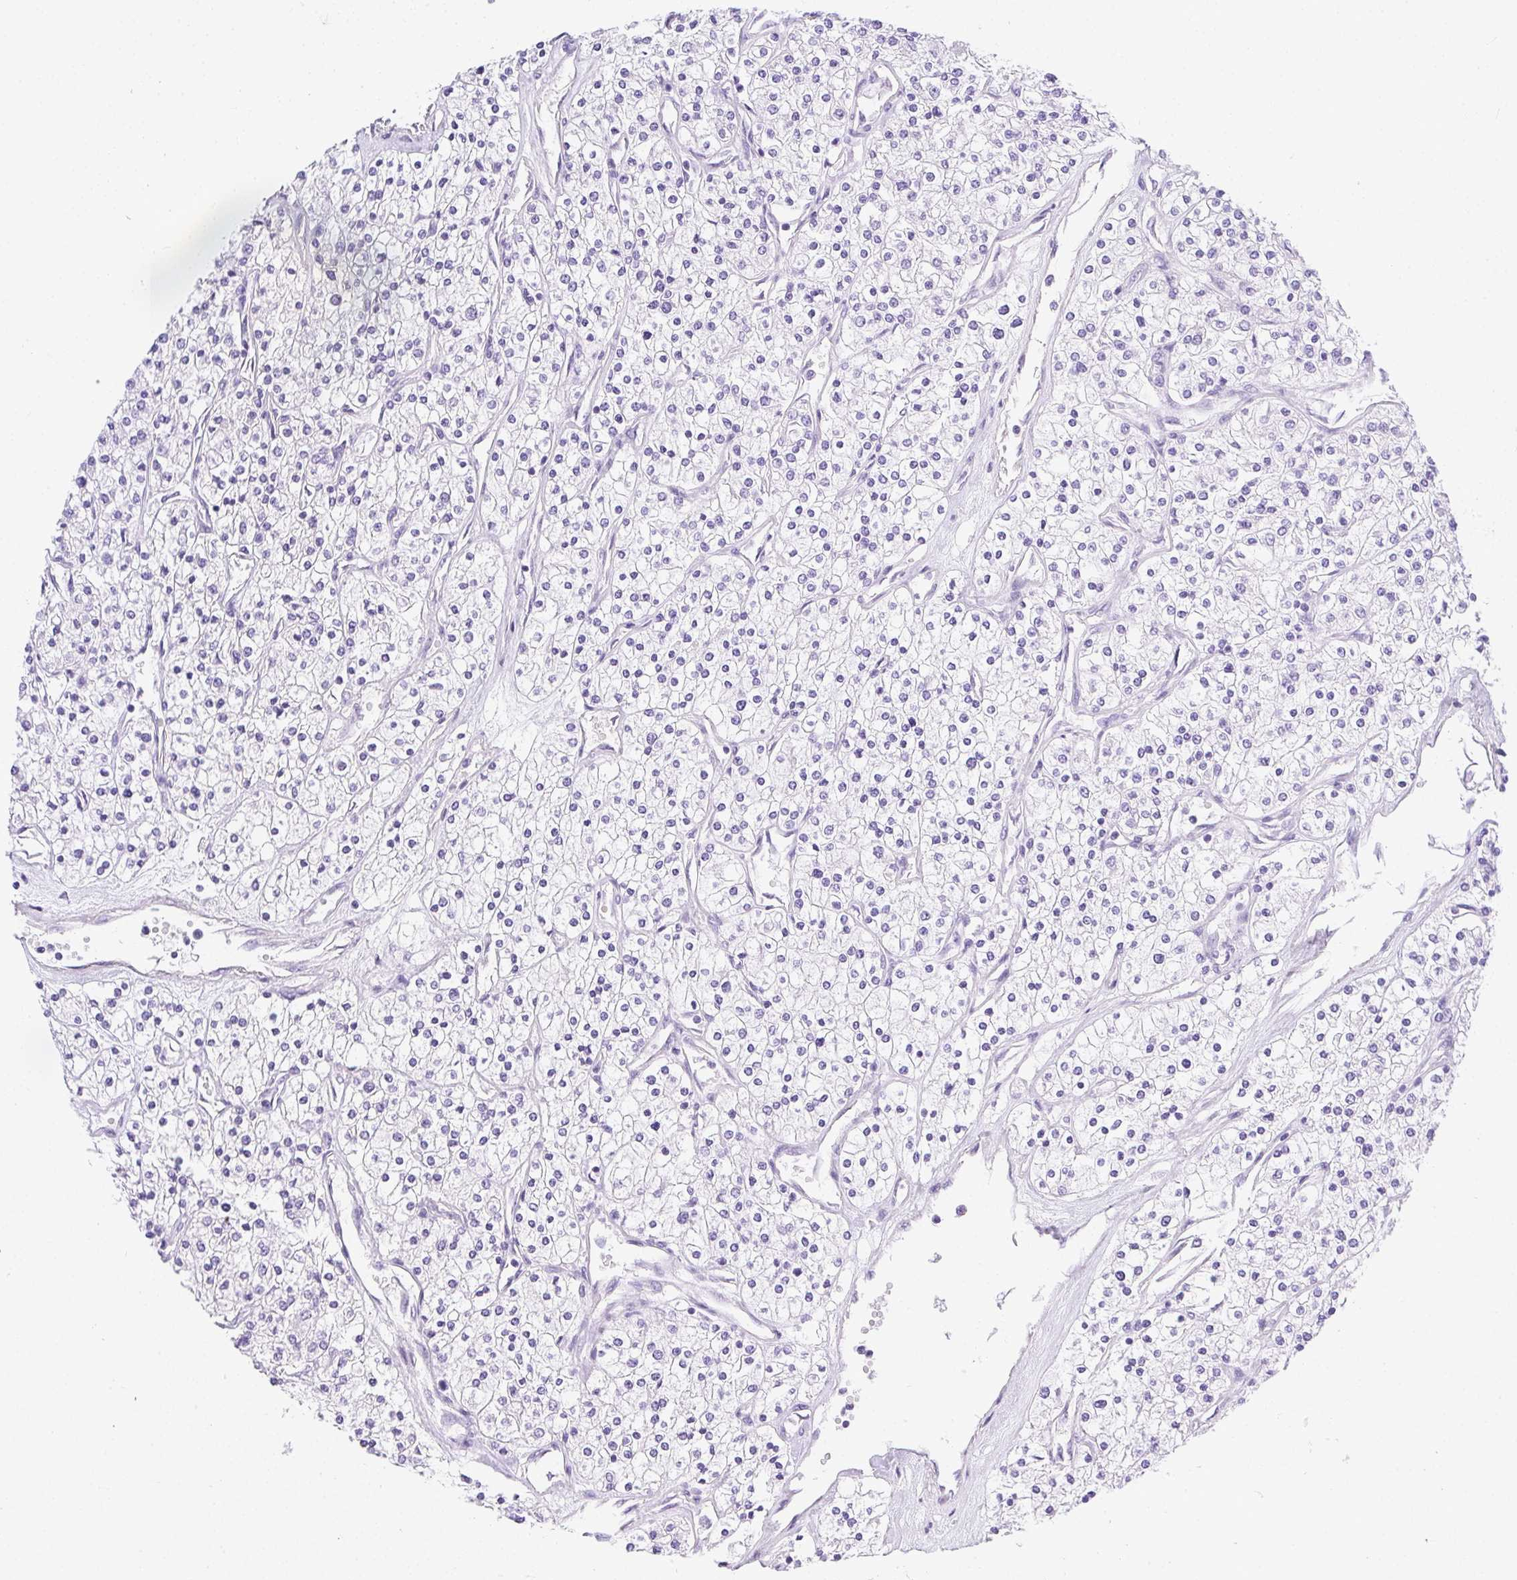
{"staining": {"intensity": "negative", "quantity": "none", "location": "none"}, "tissue": "renal cancer", "cell_type": "Tumor cells", "image_type": "cancer", "snomed": [{"axis": "morphology", "description": "Adenocarcinoma, NOS"}, {"axis": "topography", "description": "Kidney"}], "caption": "High power microscopy photomicrograph of an immunohistochemistry micrograph of renal adenocarcinoma, revealing no significant staining in tumor cells.", "gene": "PLPPR3", "patient": {"sex": "male", "age": 80}}